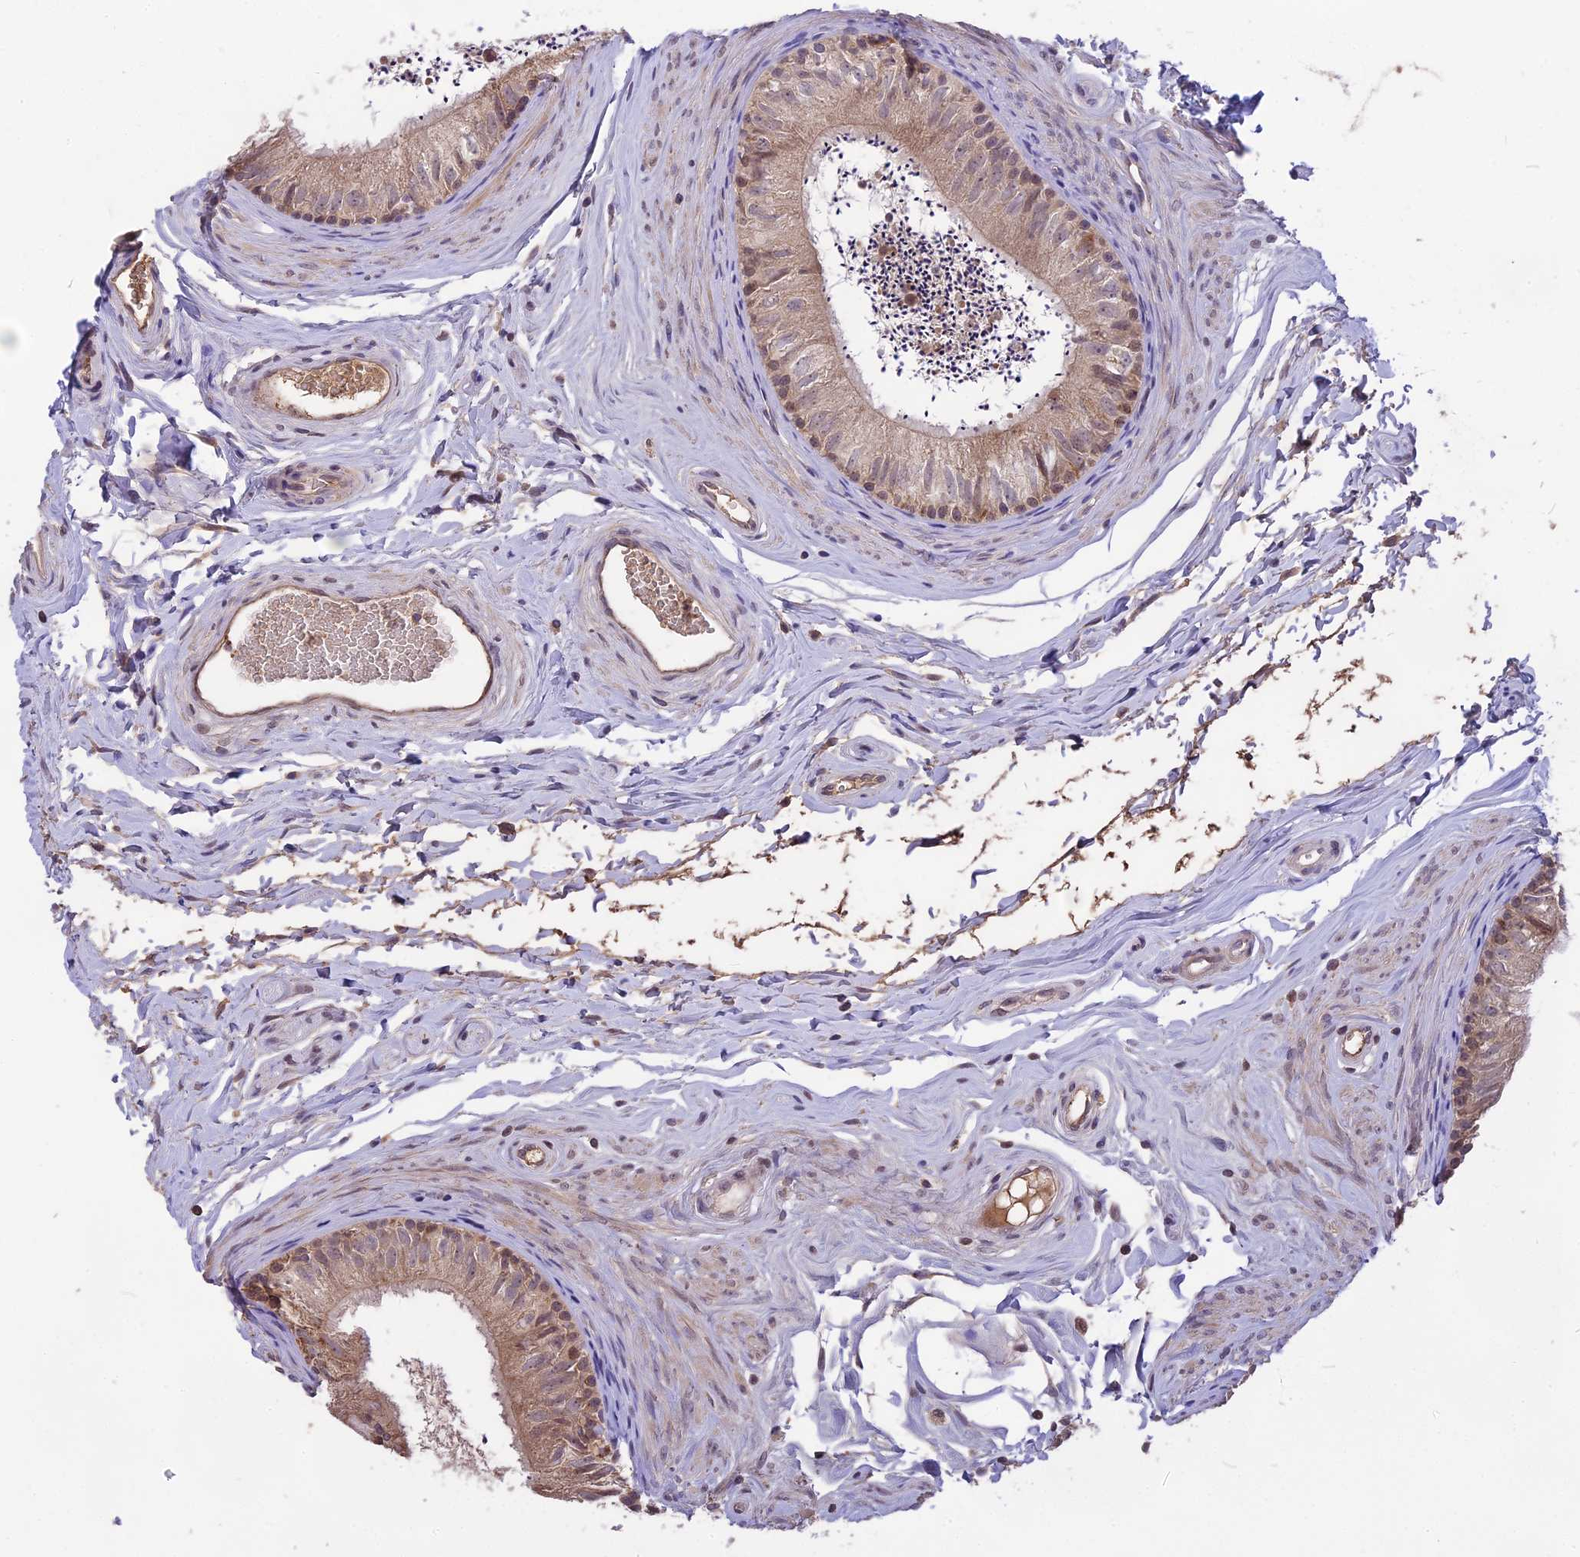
{"staining": {"intensity": "moderate", "quantity": "<25%", "location": "cytoplasmic/membranous"}, "tissue": "epididymis", "cell_type": "Glandular cells", "image_type": "normal", "snomed": [{"axis": "morphology", "description": "Normal tissue, NOS"}, {"axis": "topography", "description": "Epididymis"}], "caption": "The image demonstrates staining of unremarkable epididymis, revealing moderate cytoplasmic/membranous protein expression (brown color) within glandular cells. The staining is performed using DAB (3,3'-diaminobenzidine) brown chromogen to label protein expression. The nuclei are counter-stained blue using hematoxylin.", "gene": "NUDT8", "patient": {"sex": "male", "age": 56}}